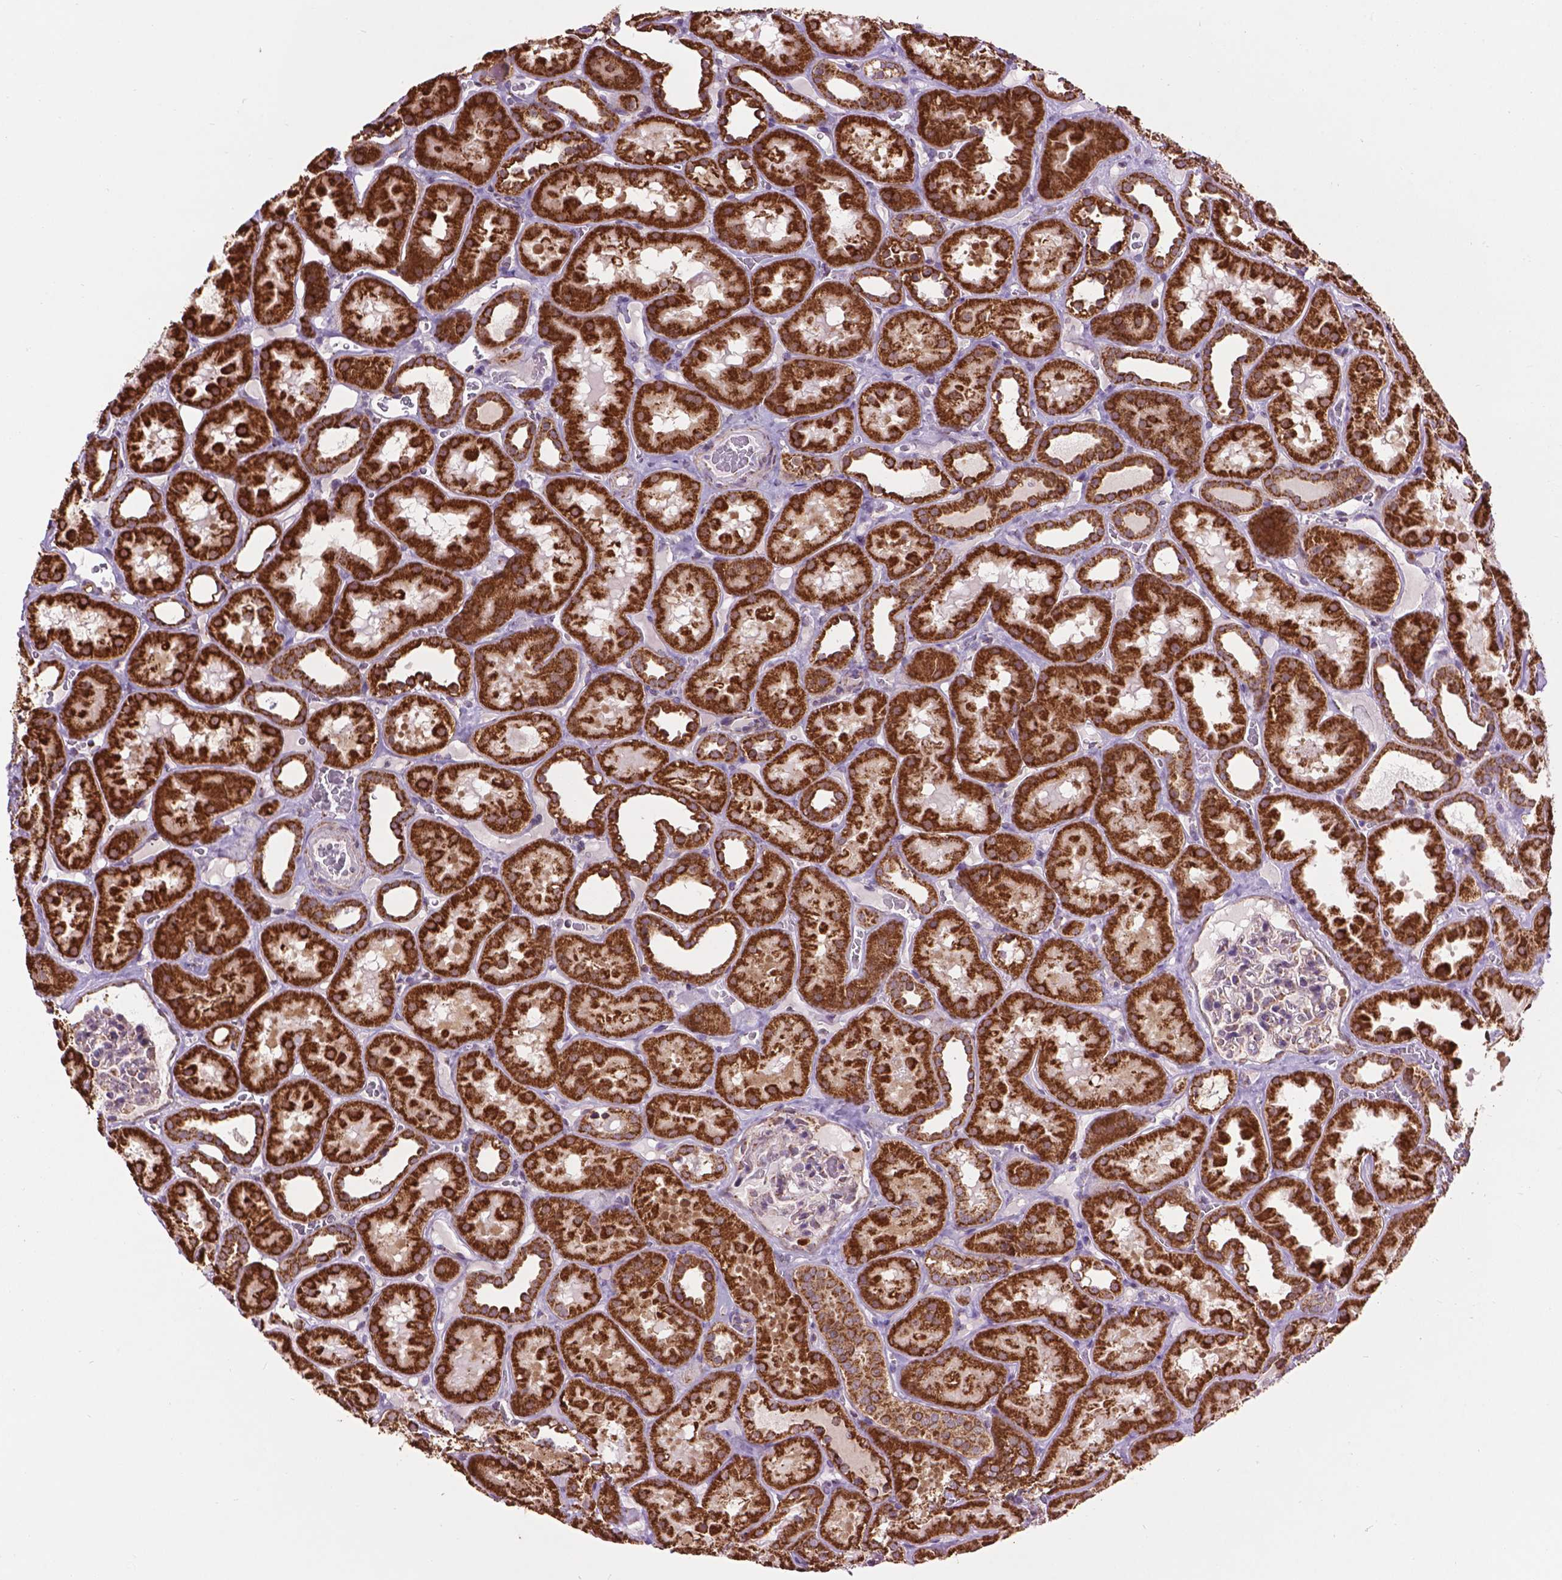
{"staining": {"intensity": "weak", "quantity": "<25%", "location": "cytoplasmic/membranous"}, "tissue": "kidney", "cell_type": "Cells in glomeruli", "image_type": "normal", "snomed": [{"axis": "morphology", "description": "Normal tissue, NOS"}, {"axis": "topography", "description": "Kidney"}], "caption": "IHC of unremarkable human kidney demonstrates no expression in cells in glomeruli.", "gene": "PYCR3", "patient": {"sex": "female", "age": 41}}